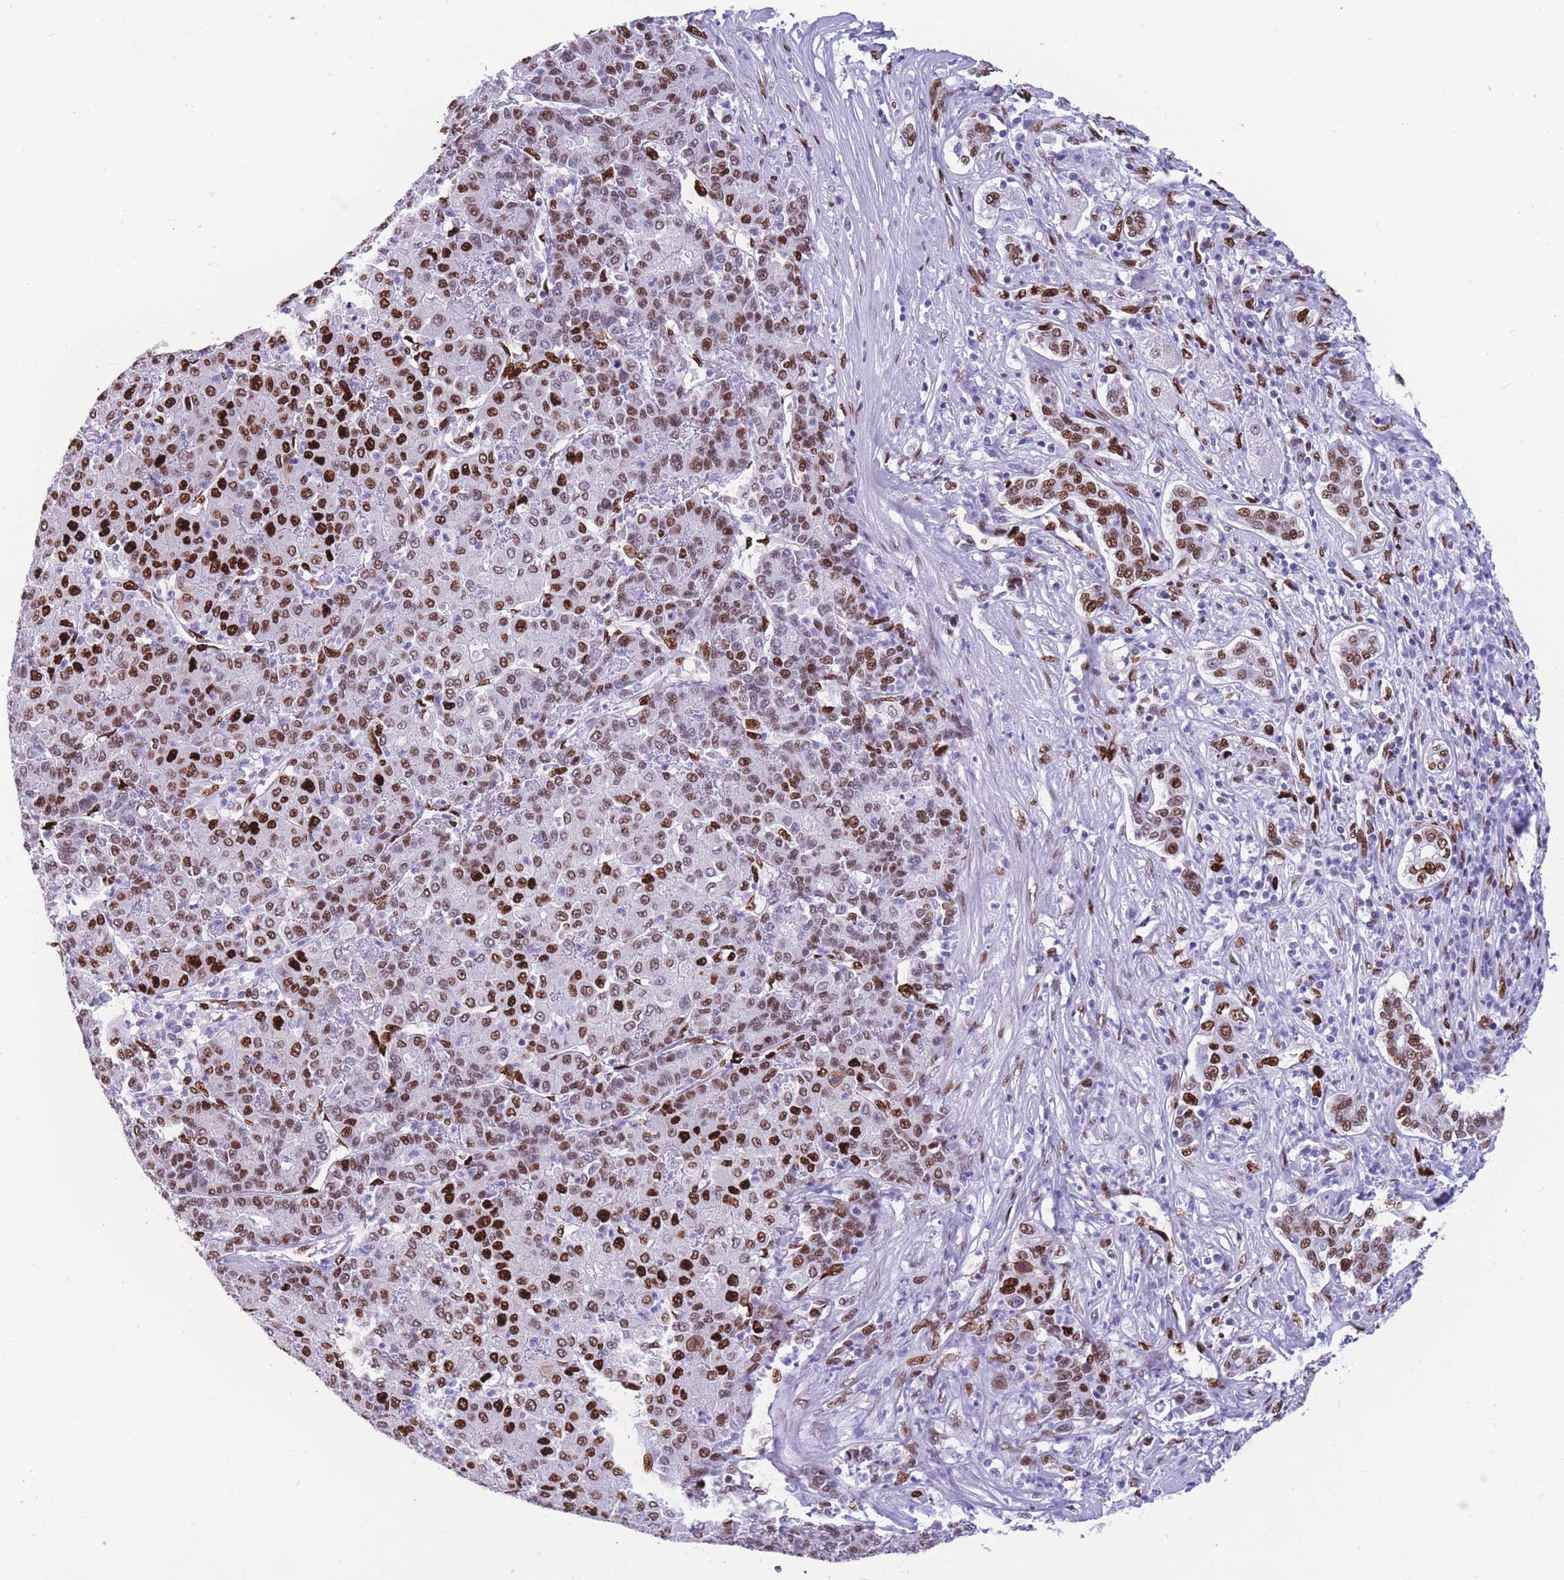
{"staining": {"intensity": "strong", "quantity": ">75%", "location": "nuclear"}, "tissue": "liver cancer", "cell_type": "Tumor cells", "image_type": "cancer", "snomed": [{"axis": "morphology", "description": "Carcinoma, Hepatocellular, NOS"}, {"axis": "topography", "description": "Liver"}], "caption": "This image reveals IHC staining of human hepatocellular carcinoma (liver), with high strong nuclear positivity in approximately >75% of tumor cells.", "gene": "NASP", "patient": {"sex": "male", "age": 65}}